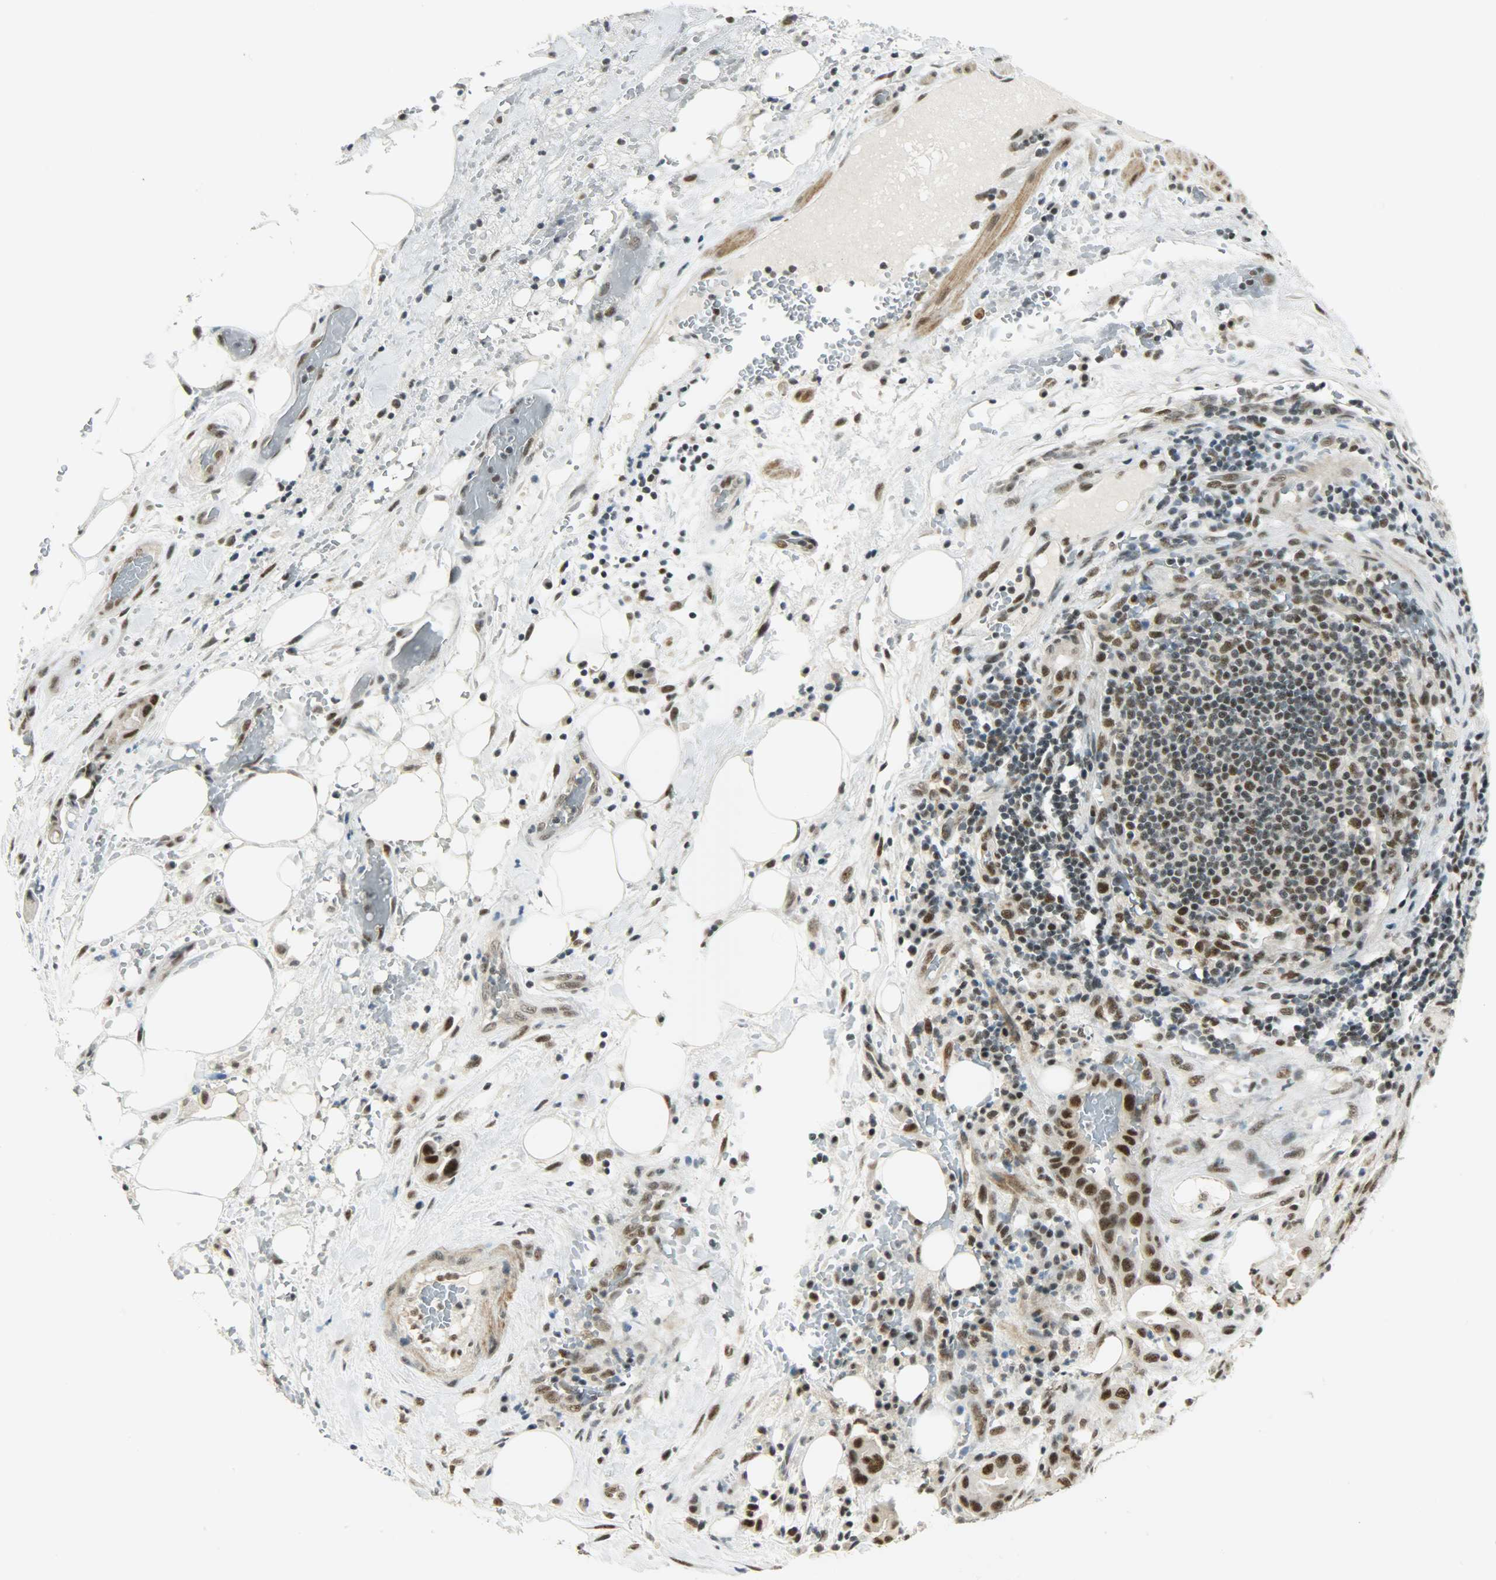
{"staining": {"intensity": "strong", "quantity": ">75%", "location": "nuclear"}, "tissue": "liver cancer", "cell_type": "Tumor cells", "image_type": "cancer", "snomed": [{"axis": "morphology", "description": "Cholangiocarcinoma"}, {"axis": "topography", "description": "Liver"}], "caption": "High-magnification brightfield microscopy of liver cancer (cholangiocarcinoma) stained with DAB (3,3'-diaminobenzidine) (brown) and counterstained with hematoxylin (blue). tumor cells exhibit strong nuclear staining is appreciated in about>75% of cells.", "gene": "SUGP1", "patient": {"sex": "female", "age": 68}}